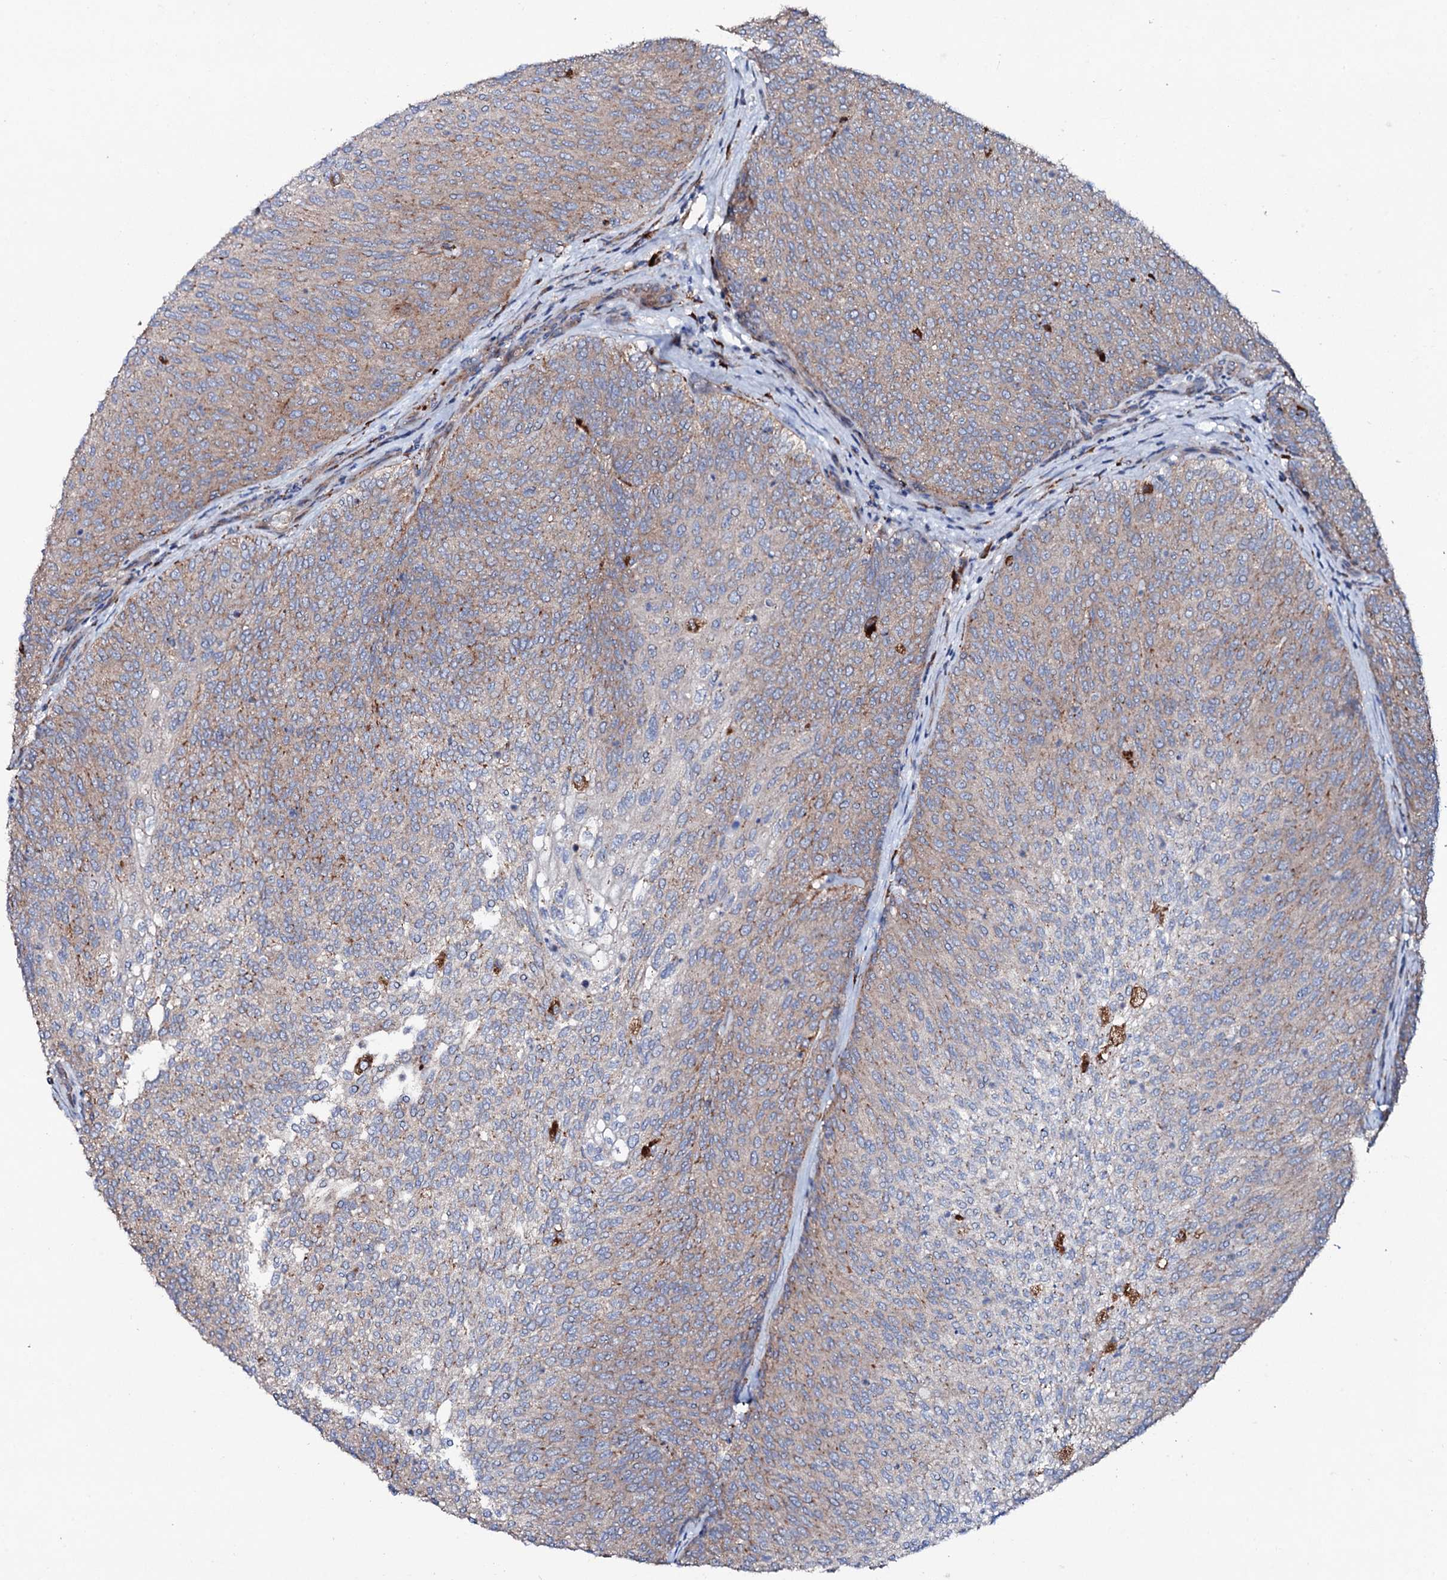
{"staining": {"intensity": "weak", "quantity": ">75%", "location": "cytoplasmic/membranous"}, "tissue": "urothelial cancer", "cell_type": "Tumor cells", "image_type": "cancer", "snomed": [{"axis": "morphology", "description": "Urothelial carcinoma, Low grade"}, {"axis": "topography", "description": "Urinary bladder"}], "caption": "IHC of urothelial carcinoma (low-grade) exhibits low levels of weak cytoplasmic/membranous positivity in about >75% of tumor cells.", "gene": "P2RX4", "patient": {"sex": "female", "age": 79}}